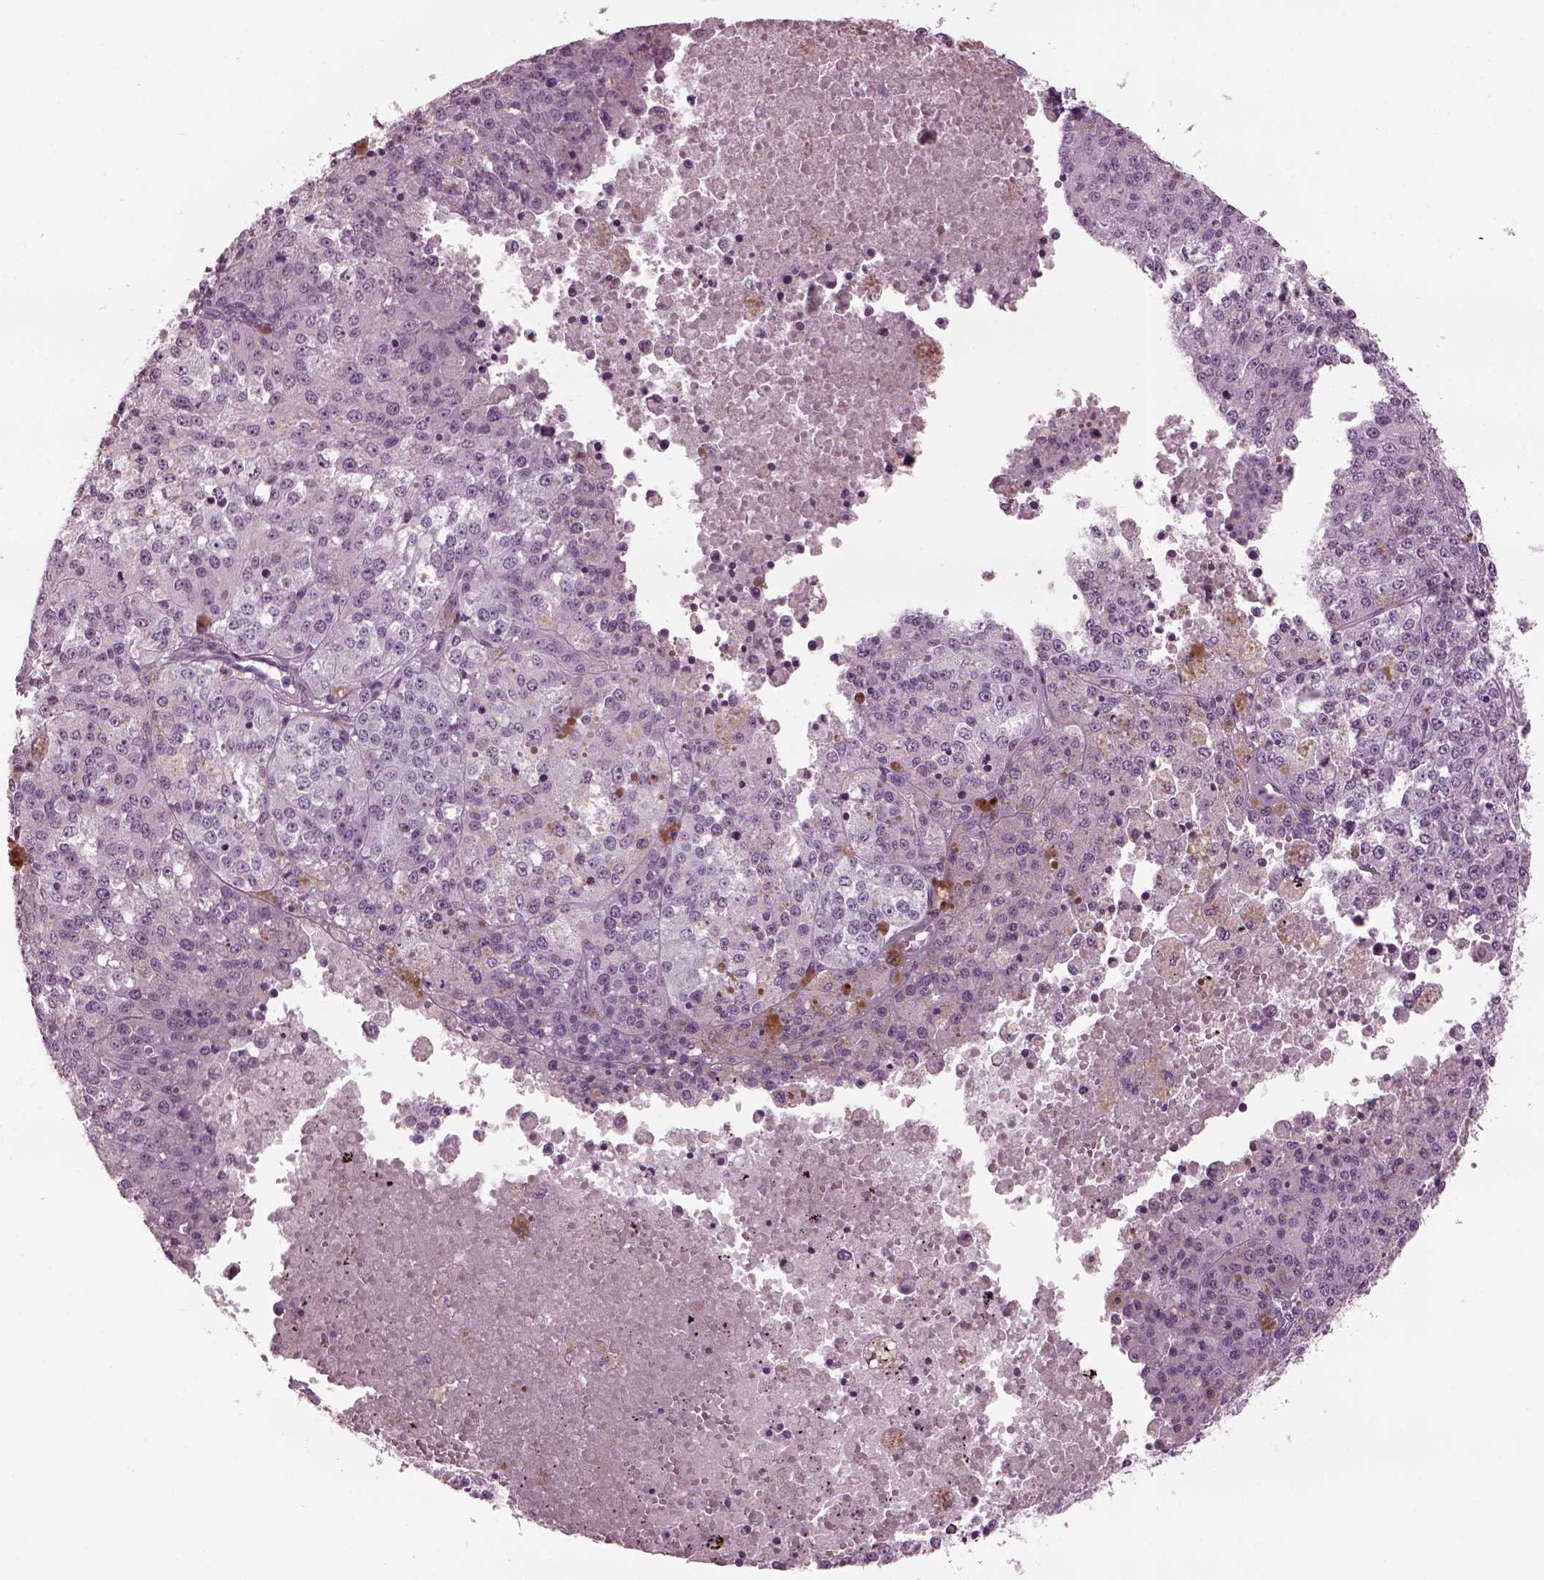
{"staining": {"intensity": "negative", "quantity": "none", "location": "none"}, "tissue": "melanoma", "cell_type": "Tumor cells", "image_type": "cancer", "snomed": [{"axis": "morphology", "description": "Malignant melanoma, Metastatic site"}, {"axis": "topography", "description": "Lymph node"}], "caption": "This is a histopathology image of immunohistochemistry (IHC) staining of malignant melanoma (metastatic site), which shows no positivity in tumor cells. The staining is performed using DAB brown chromogen with nuclei counter-stained in using hematoxylin.", "gene": "TPPP2", "patient": {"sex": "female", "age": 64}}